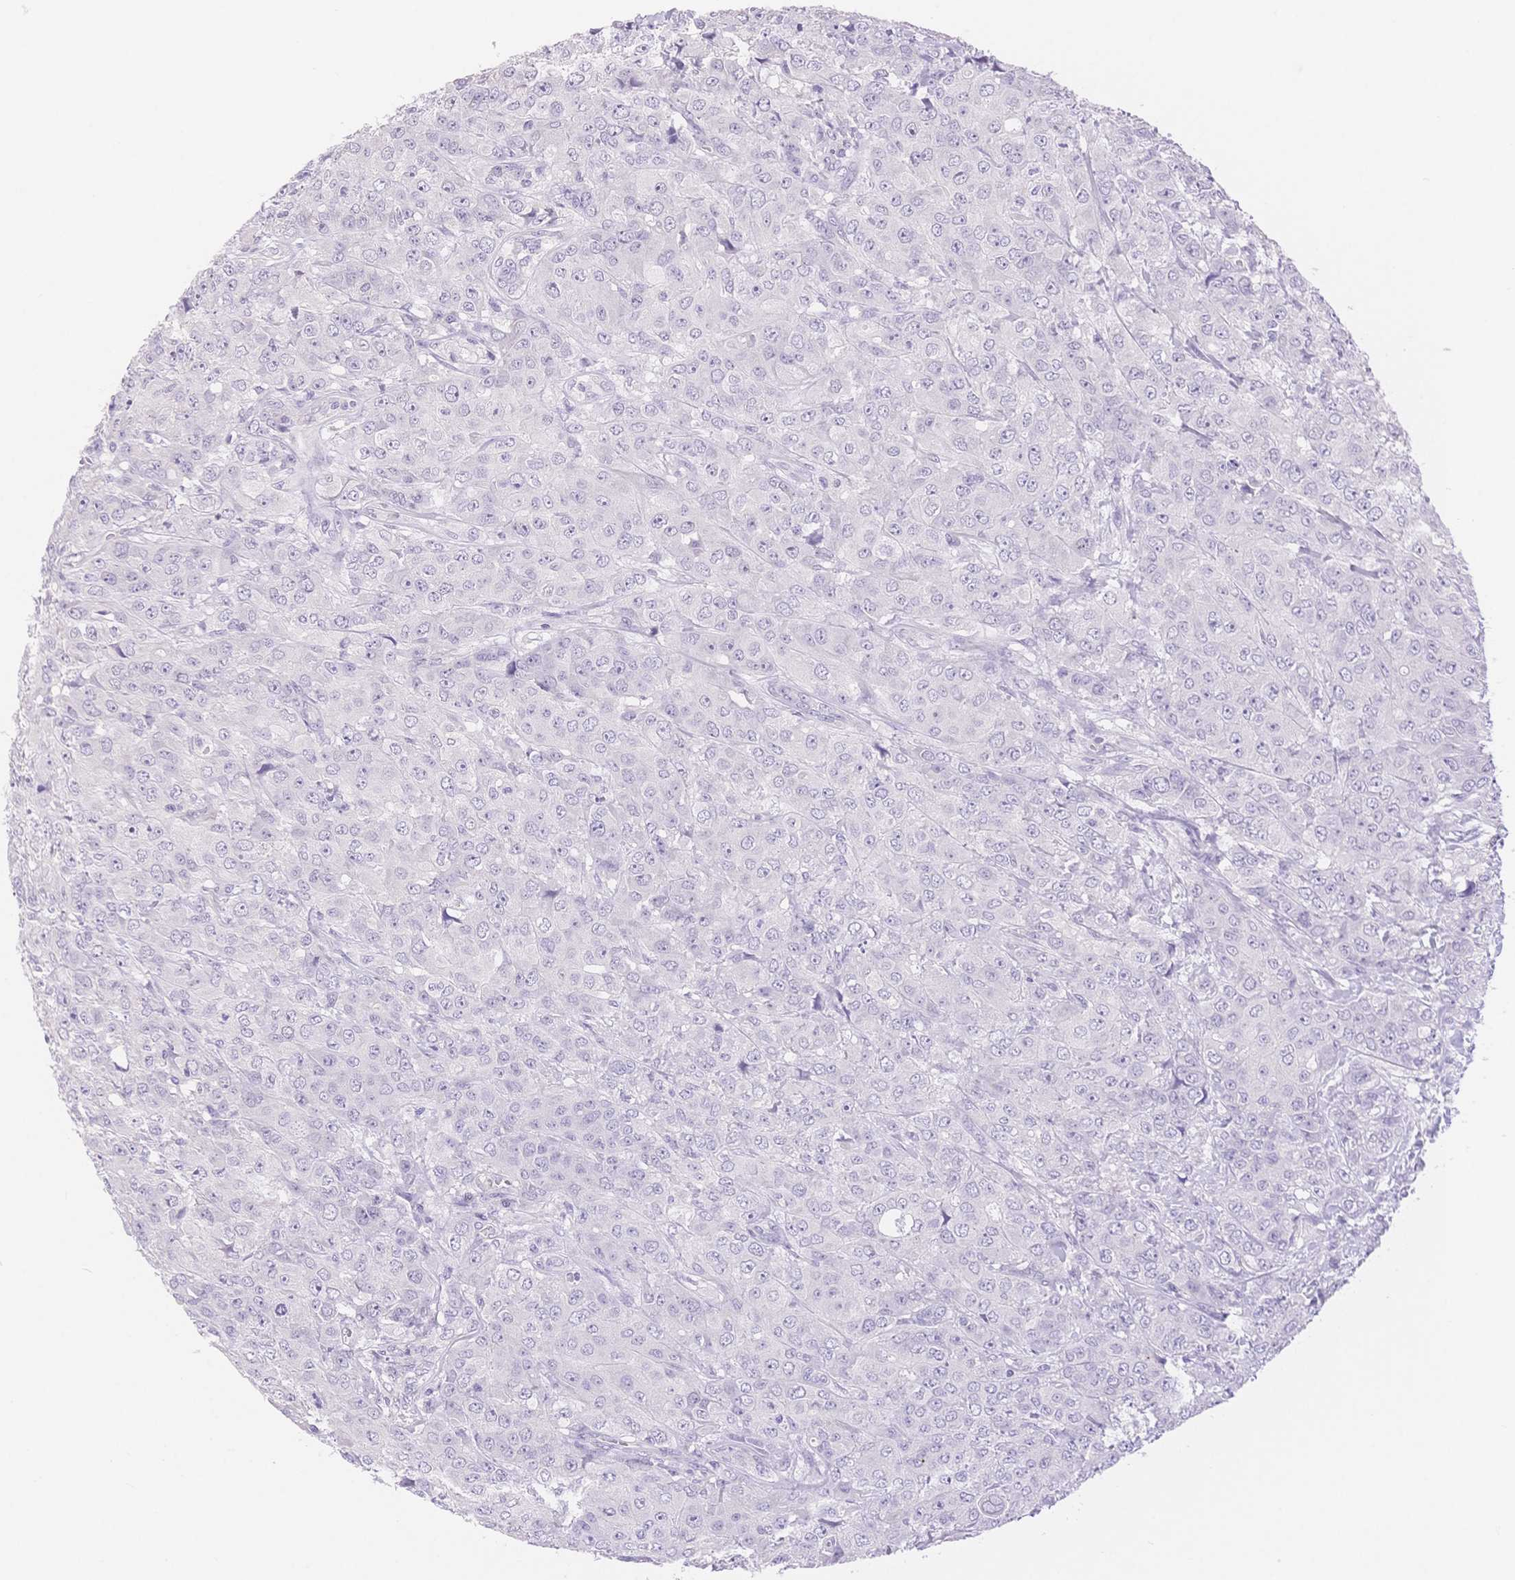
{"staining": {"intensity": "negative", "quantity": "none", "location": "none"}, "tissue": "breast cancer", "cell_type": "Tumor cells", "image_type": "cancer", "snomed": [{"axis": "morphology", "description": "Normal tissue, NOS"}, {"axis": "morphology", "description": "Duct carcinoma"}, {"axis": "topography", "description": "Breast"}], "caption": "Tumor cells are negative for protein expression in human breast cancer (intraductal carcinoma).", "gene": "MYOM1", "patient": {"sex": "female", "age": 43}}